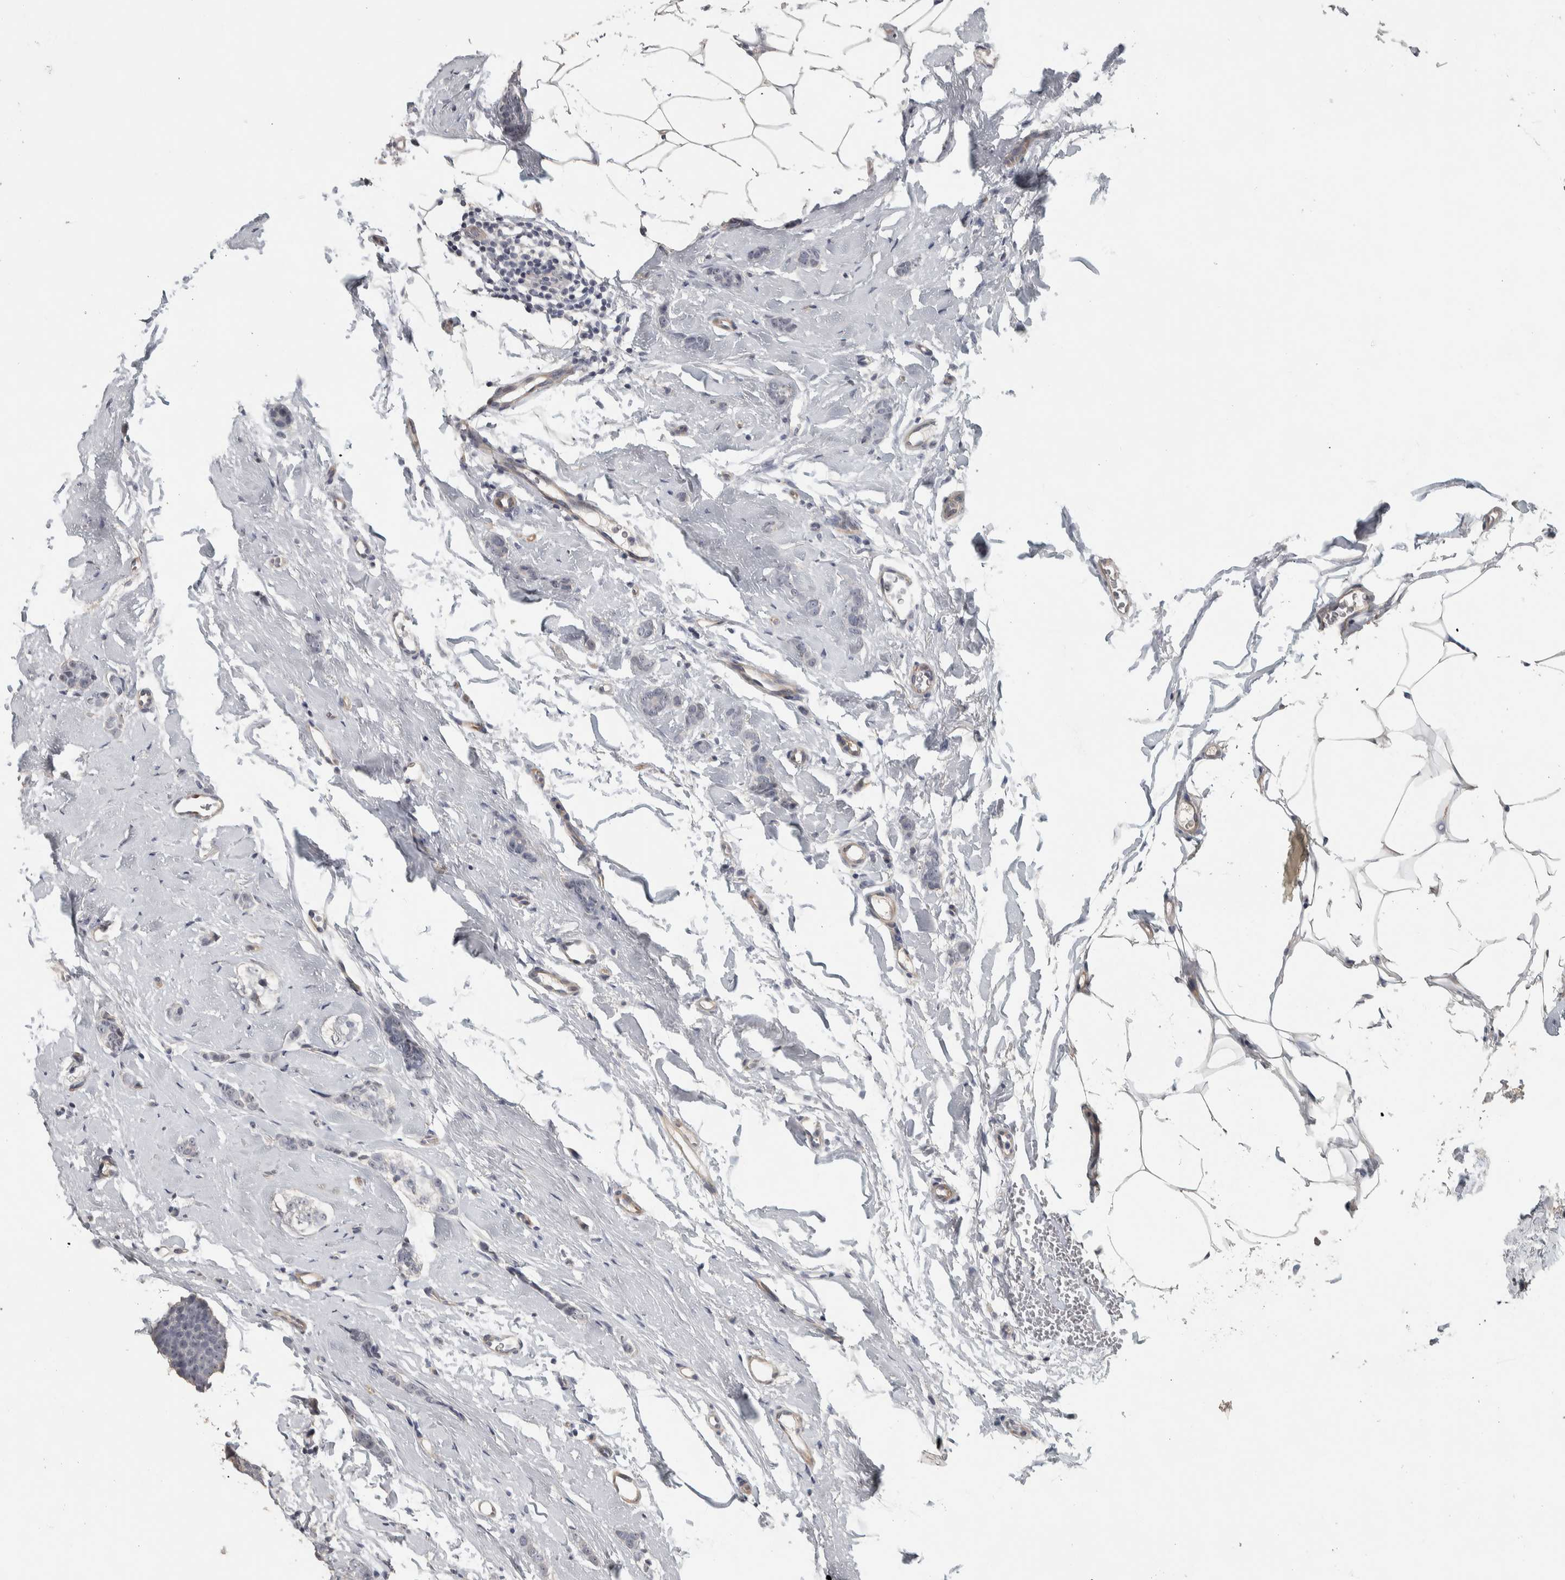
{"staining": {"intensity": "negative", "quantity": "none", "location": "none"}, "tissue": "breast cancer", "cell_type": "Tumor cells", "image_type": "cancer", "snomed": [{"axis": "morphology", "description": "Lobular carcinoma"}, {"axis": "topography", "description": "Skin"}, {"axis": "topography", "description": "Breast"}], "caption": "Immunohistochemical staining of breast cancer (lobular carcinoma) shows no significant expression in tumor cells.", "gene": "DCAF10", "patient": {"sex": "female", "age": 46}}